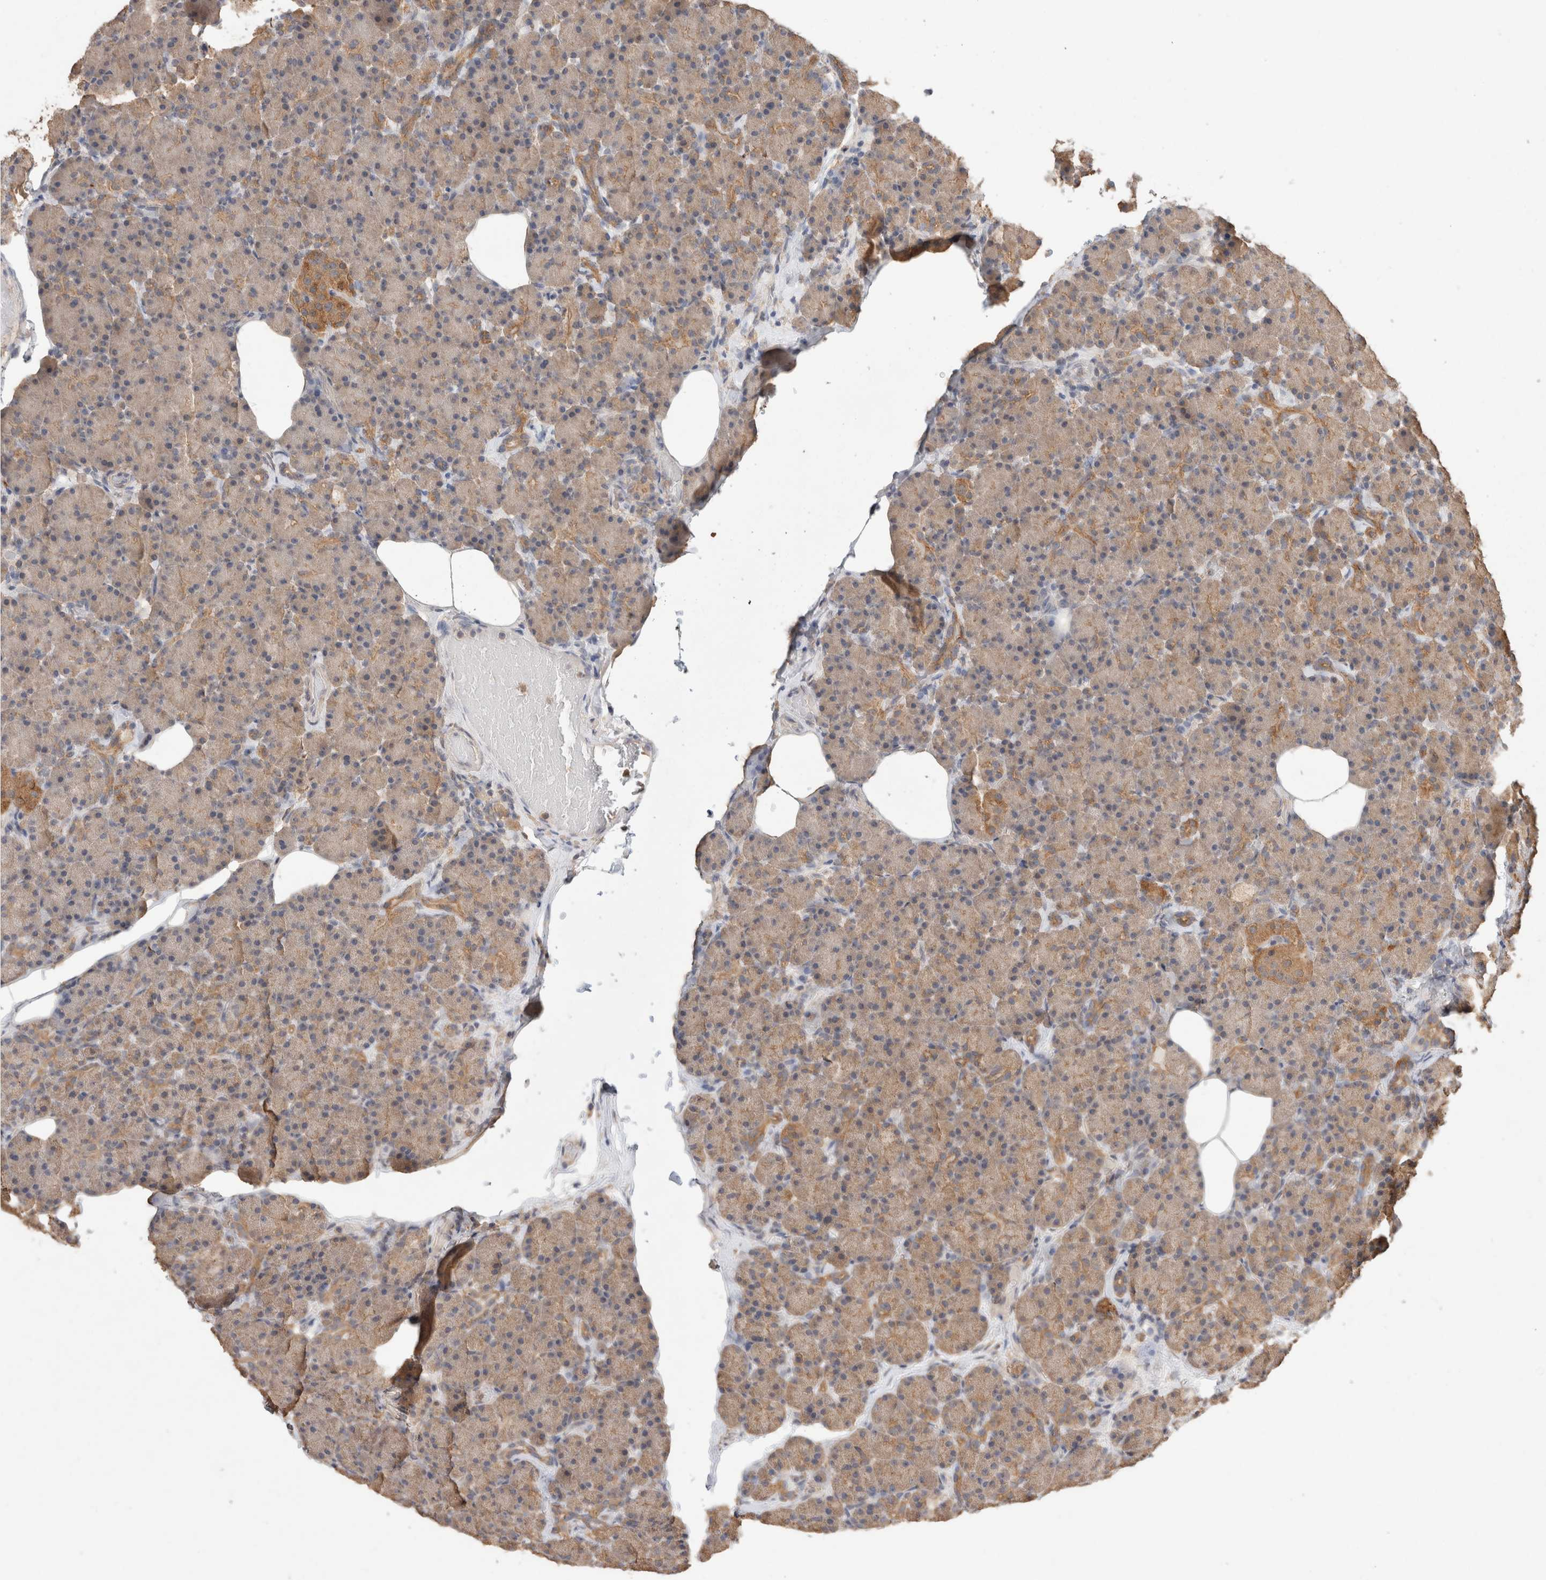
{"staining": {"intensity": "moderate", "quantity": "25%-75%", "location": "cytoplasmic/membranous"}, "tissue": "pancreas", "cell_type": "Exocrine glandular cells", "image_type": "normal", "snomed": [{"axis": "morphology", "description": "Normal tissue, NOS"}, {"axis": "topography", "description": "Pancreas"}], "caption": "Immunohistochemical staining of benign human pancreas reveals medium levels of moderate cytoplasmic/membranous staining in approximately 25%-75% of exocrine glandular cells.", "gene": "RAB14", "patient": {"sex": "female", "age": 43}}